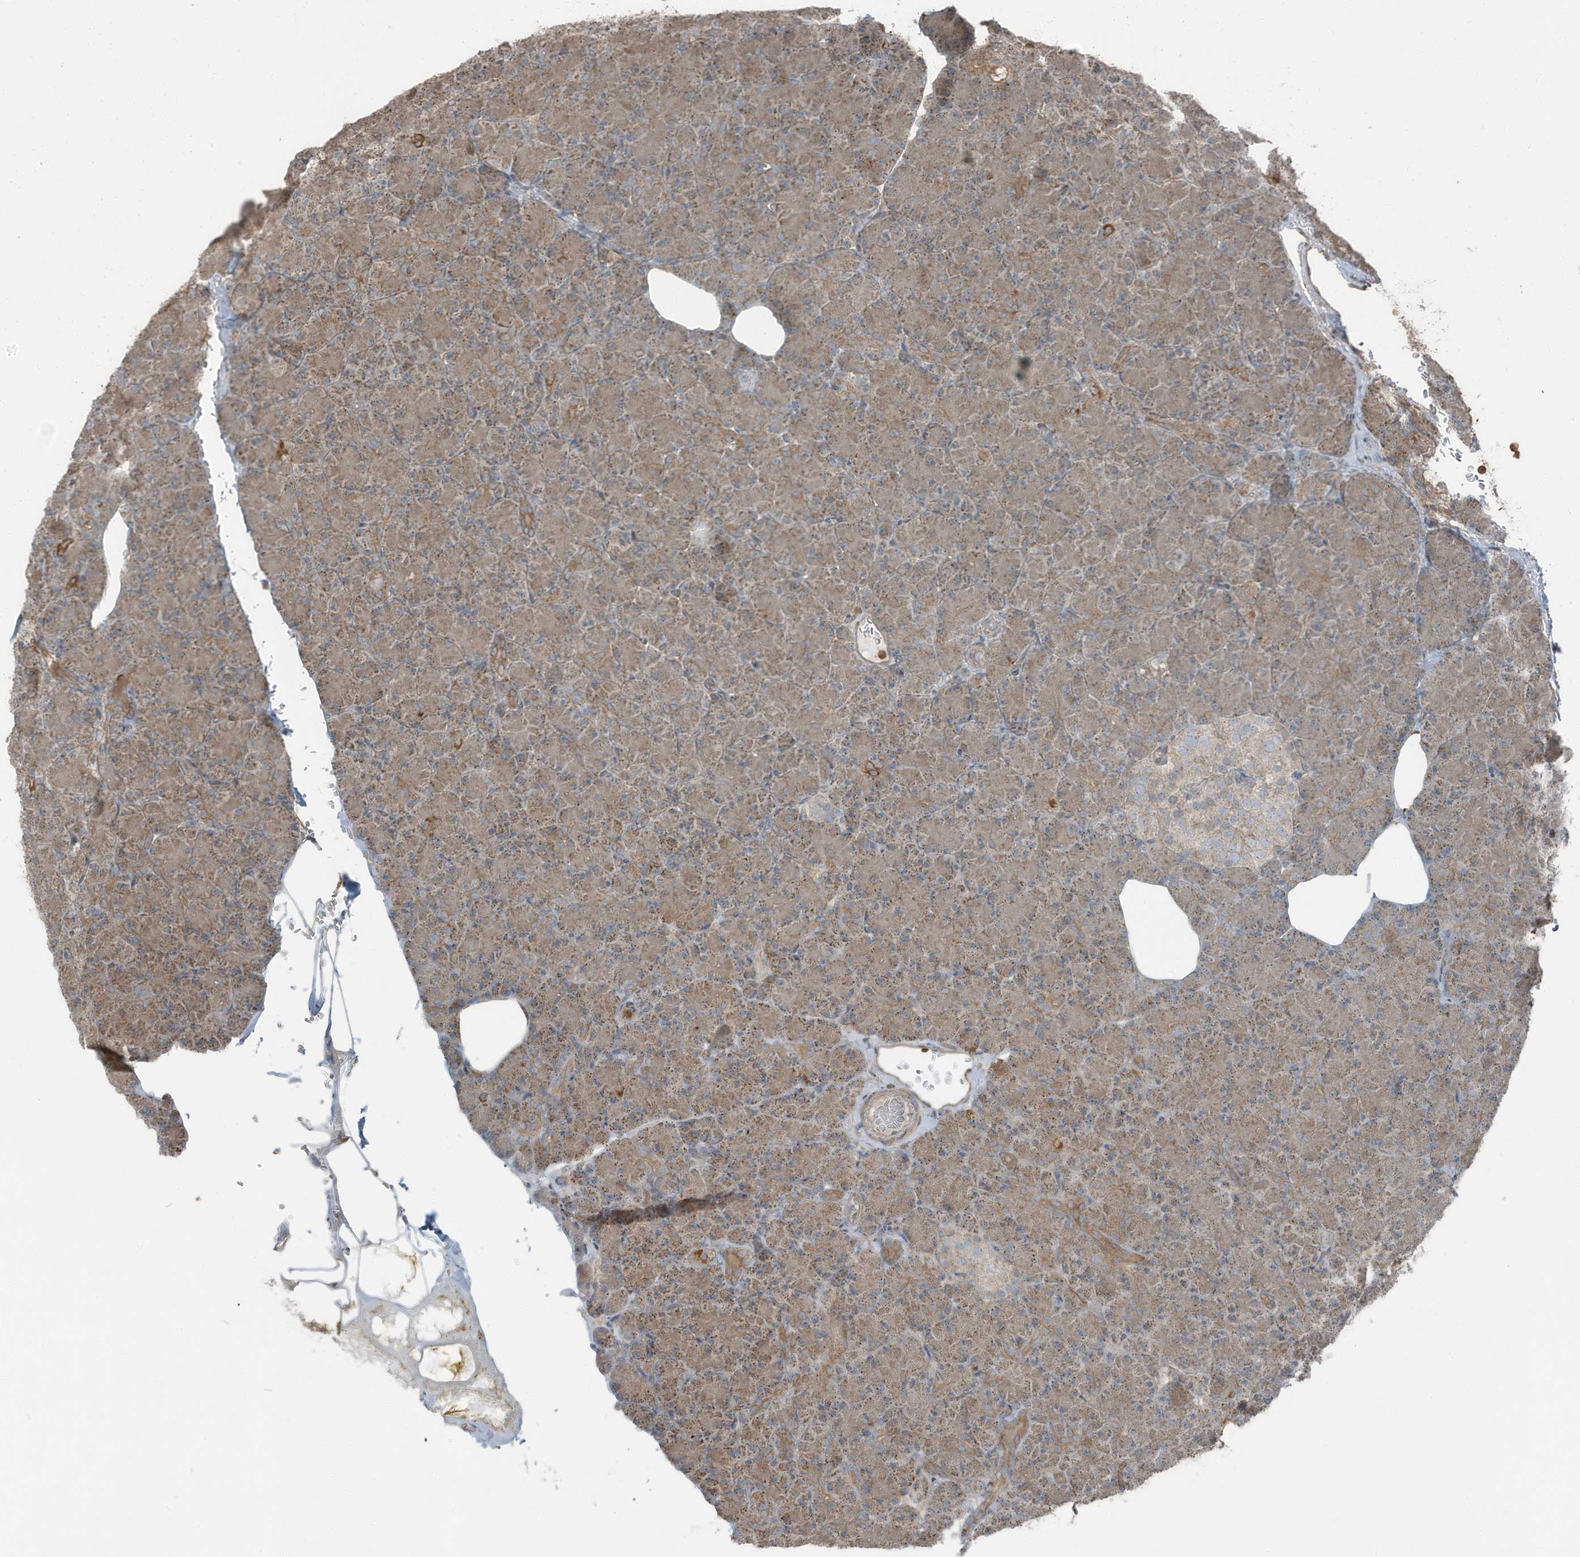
{"staining": {"intensity": "moderate", "quantity": ">75%", "location": "cytoplasmic/membranous"}, "tissue": "pancreas", "cell_type": "Exocrine glandular cells", "image_type": "normal", "snomed": [{"axis": "morphology", "description": "Normal tissue, NOS"}, {"axis": "topography", "description": "Pancreas"}], "caption": "The image shows staining of benign pancreas, revealing moderate cytoplasmic/membranous protein staining (brown color) within exocrine glandular cells. (Brightfield microscopy of DAB IHC at high magnification).", "gene": "AZI2", "patient": {"sex": "female", "age": 43}}